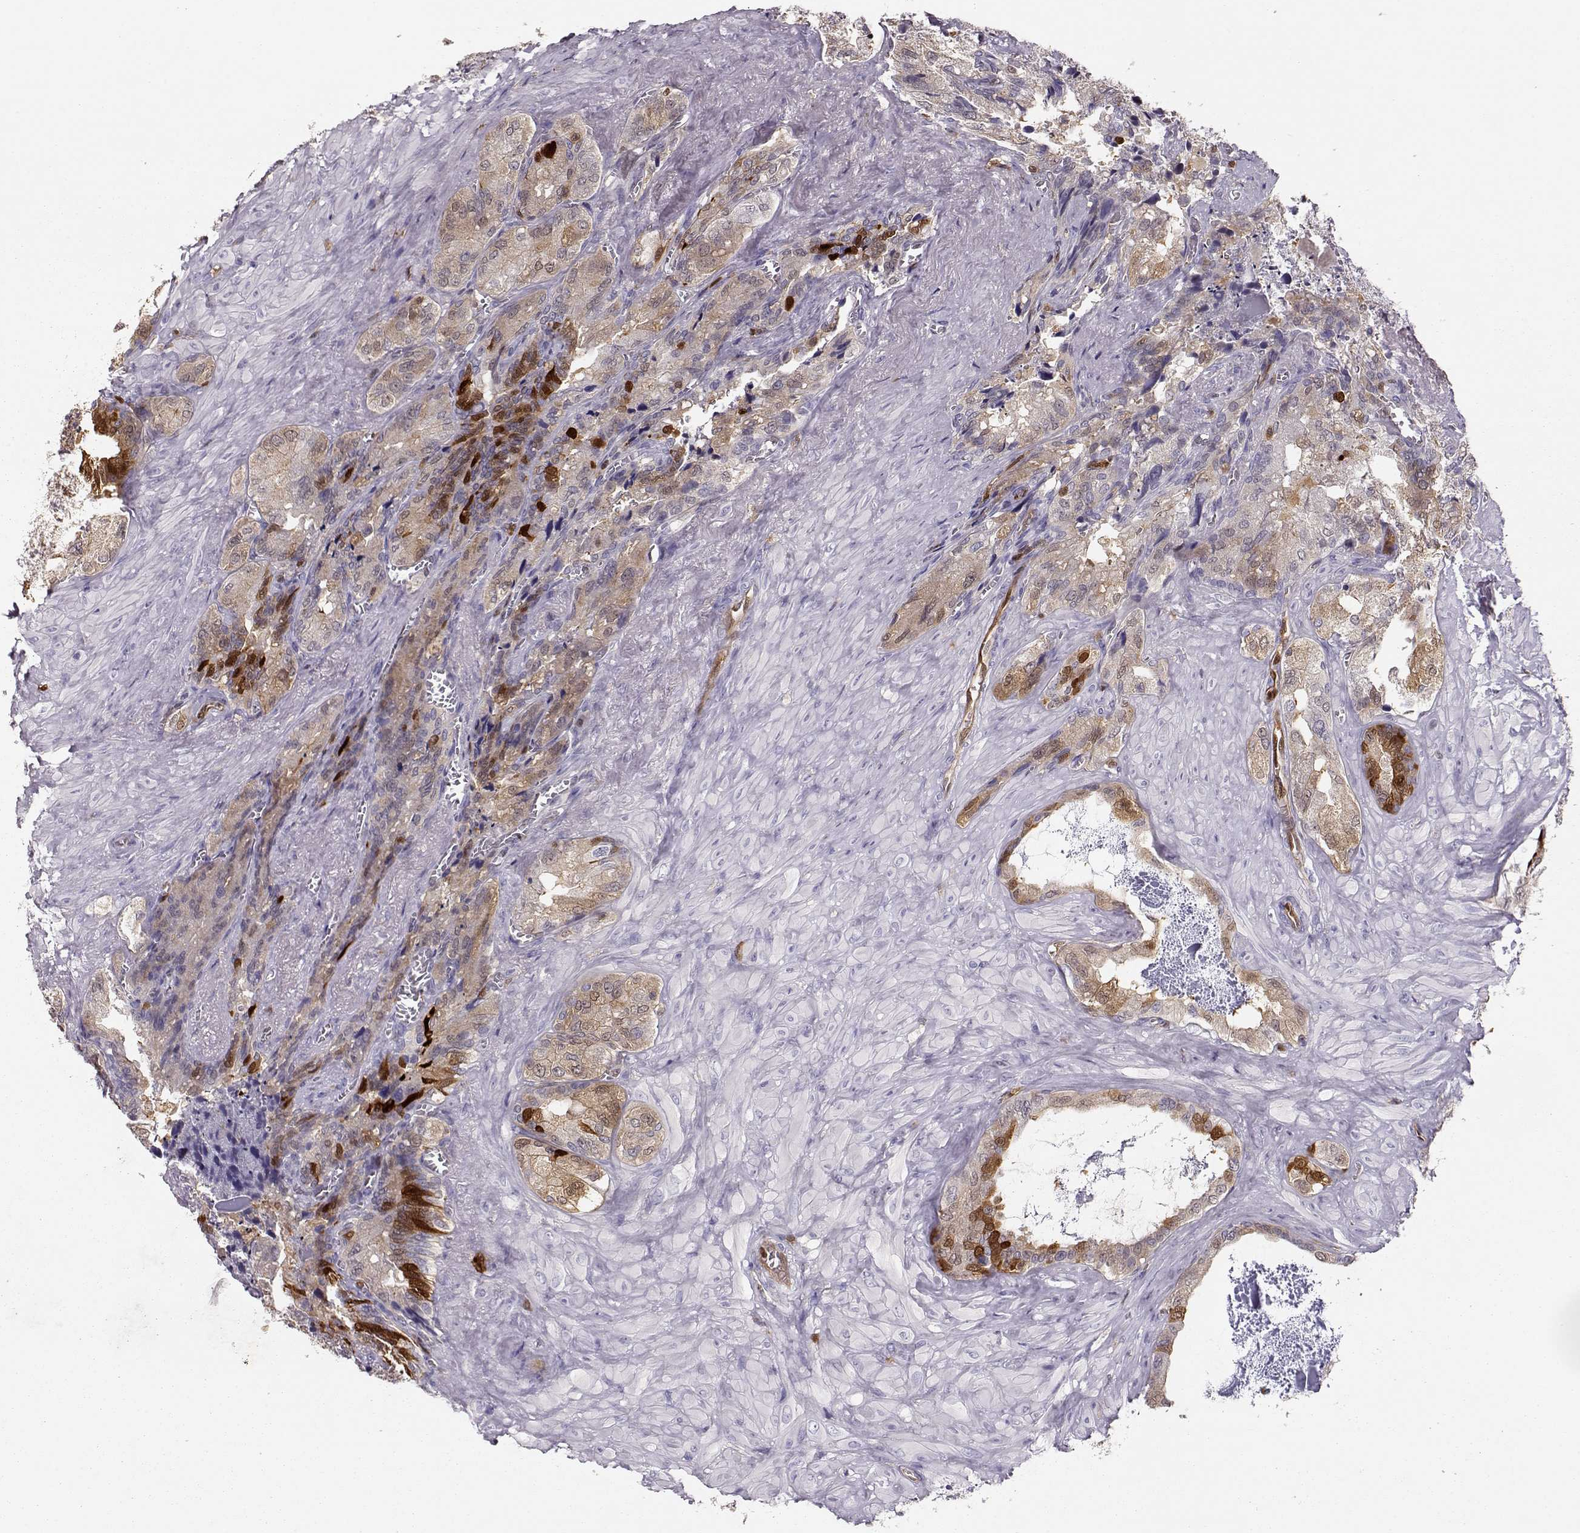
{"staining": {"intensity": "weak", "quantity": "25%-75%", "location": "cytoplasmic/membranous"}, "tissue": "seminal vesicle", "cell_type": "Glandular cells", "image_type": "normal", "snomed": [{"axis": "morphology", "description": "Normal tissue, NOS"}, {"axis": "topography", "description": "Seminal veicle"}], "caption": "Immunohistochemical staining of normal seminal vesicle exhibits 25%-75% levels of weak cytoplasmic/membranous protein staining in approximately 25%-75% of glandular cells. (Stains: DAB in brown, nuclei in blue, Microscopy: brightfield microscopy at high magnification).", "gene": "PNP", "patient": {"sex": "male", "age": 72}}